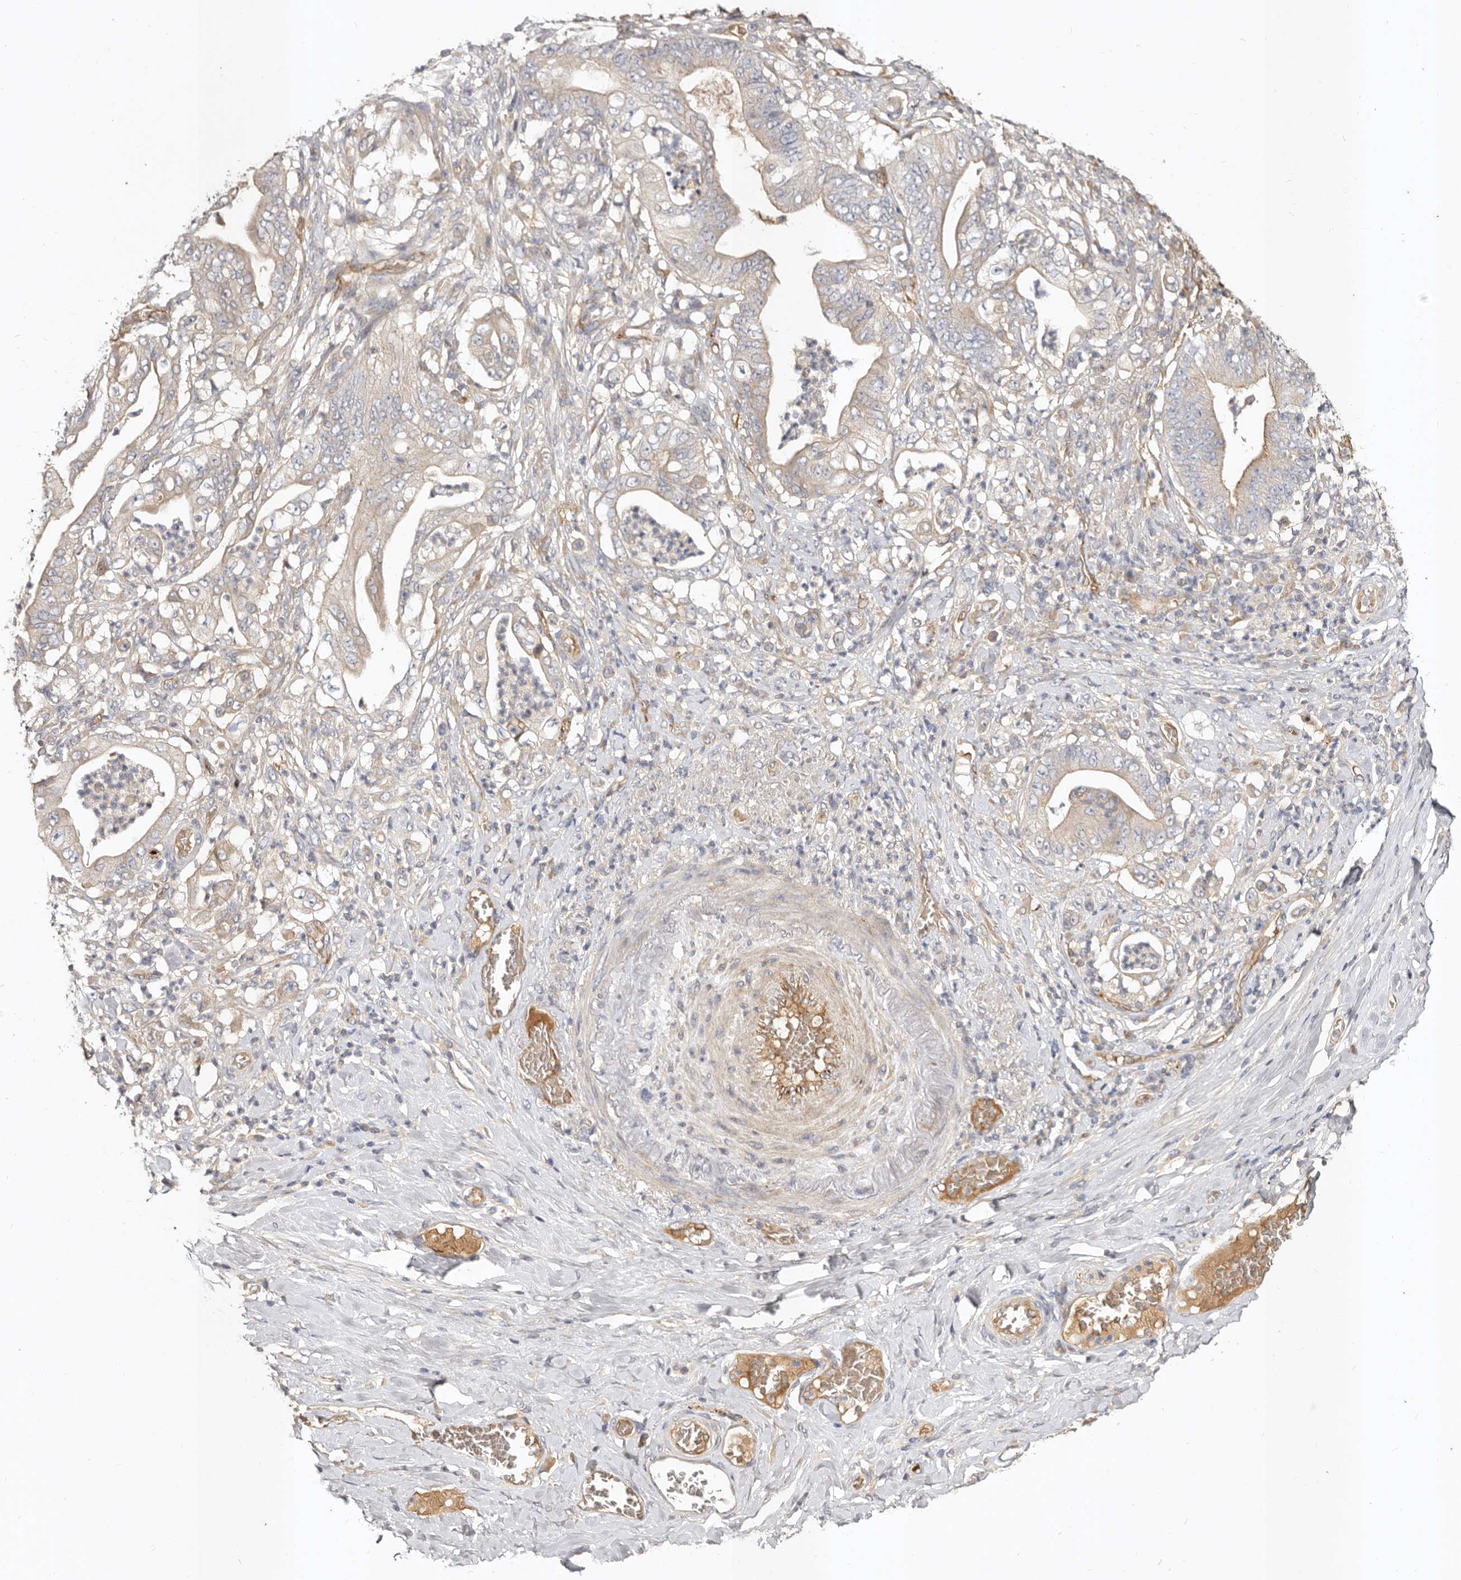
{"staining": {"intensity": "weak", "quantity": "<25%", "location": "cytoplasmic/membranous"}, "tissue": "stomach cancer", "cell_type": "Tumor cells", "image_type": "cancer", "snomed": [{"axis": "morphology", "description": "Adenocarcinoma, NOS"}, {"axis": "topography", "description": "Stomach"}], "caption": "The histopathology image shows no staining of tumor cells in stomach adenocarcinoma.", "gene": "ADAMTS9", "patient": {"sex": "female", "age": 73}}